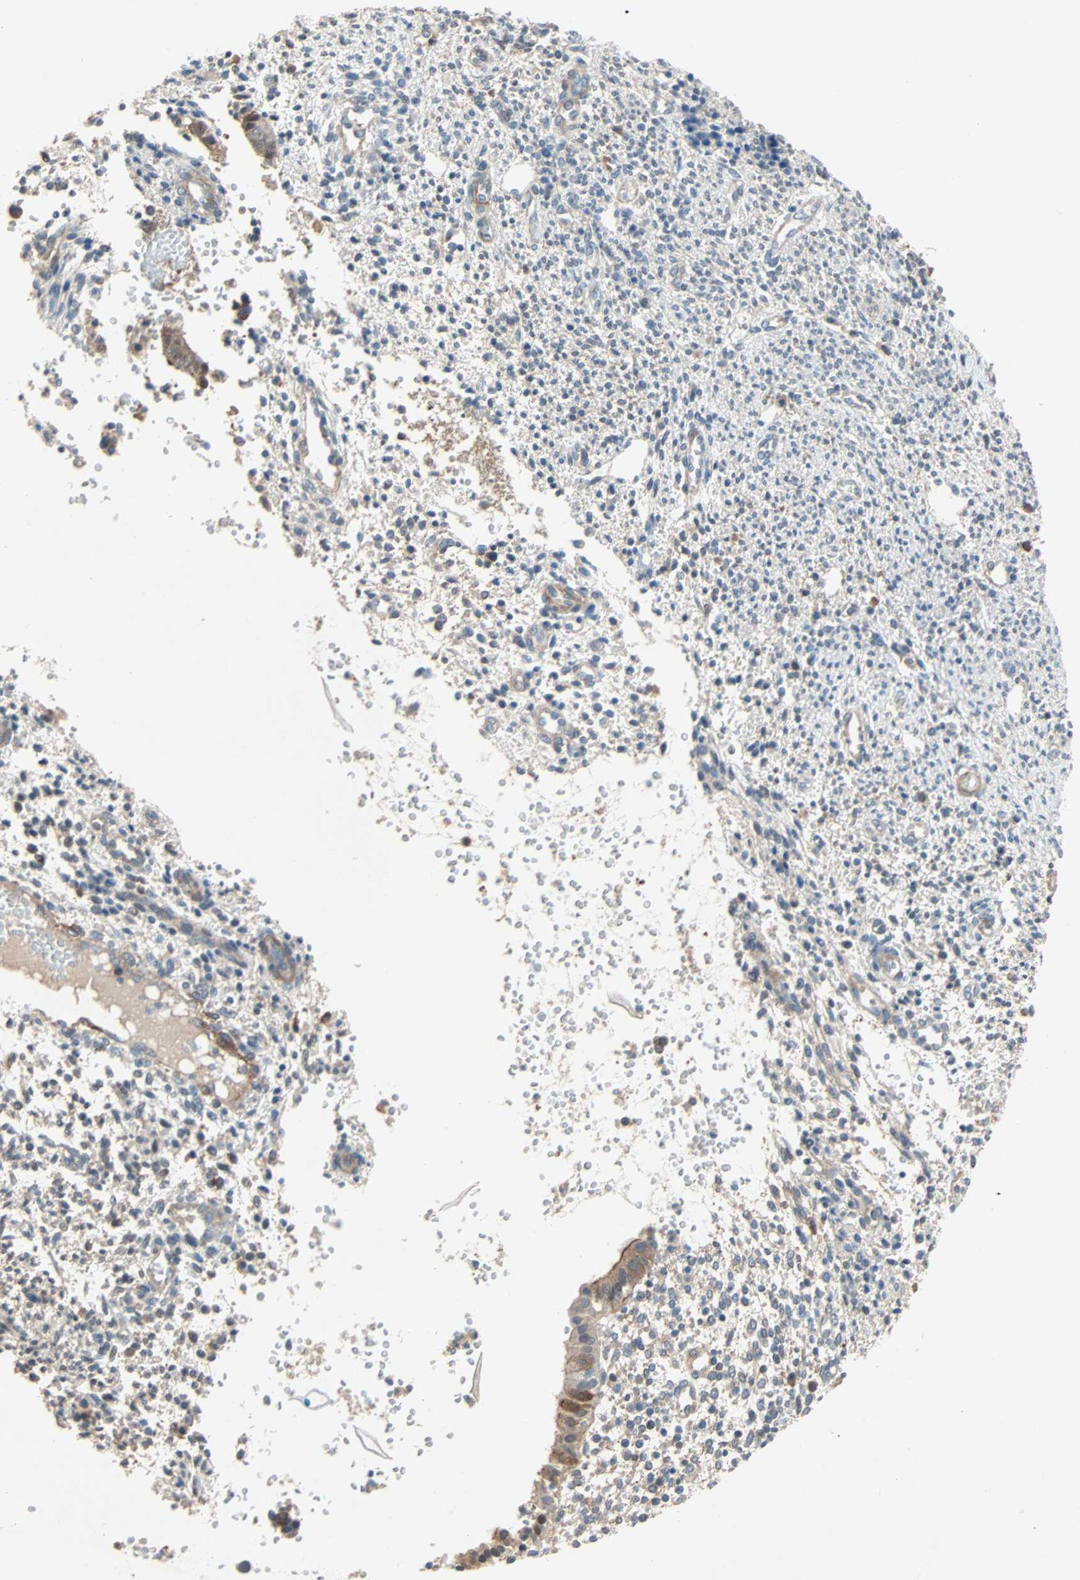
{"staining": {"intensity": "weak", "quantity": ">75%", "location": "cytoplasmic/membranous"}, "tissue": "endometrium", "cell_type": "Cells in endometrial stroma", "image_type": "normal", "snomed": [{"axis": "morphology", "description": "Normal tissue, NOS"}, {"axis": "topography", "description": "Endometrium"}], "caption": "Weak cytoplasmic/membranous protein expression is appreciated in approximately >75% of cells in endometrial stroma in endometrium. The protein of interest is stained brown, and the nuclei are stained in blue (DAB (3,3'-diaminobenzidine) IHC with brightfield microscopy, high magnification).", "gene": "TNFRSF12A", "patient": {"sex": "female", "age": 35}}